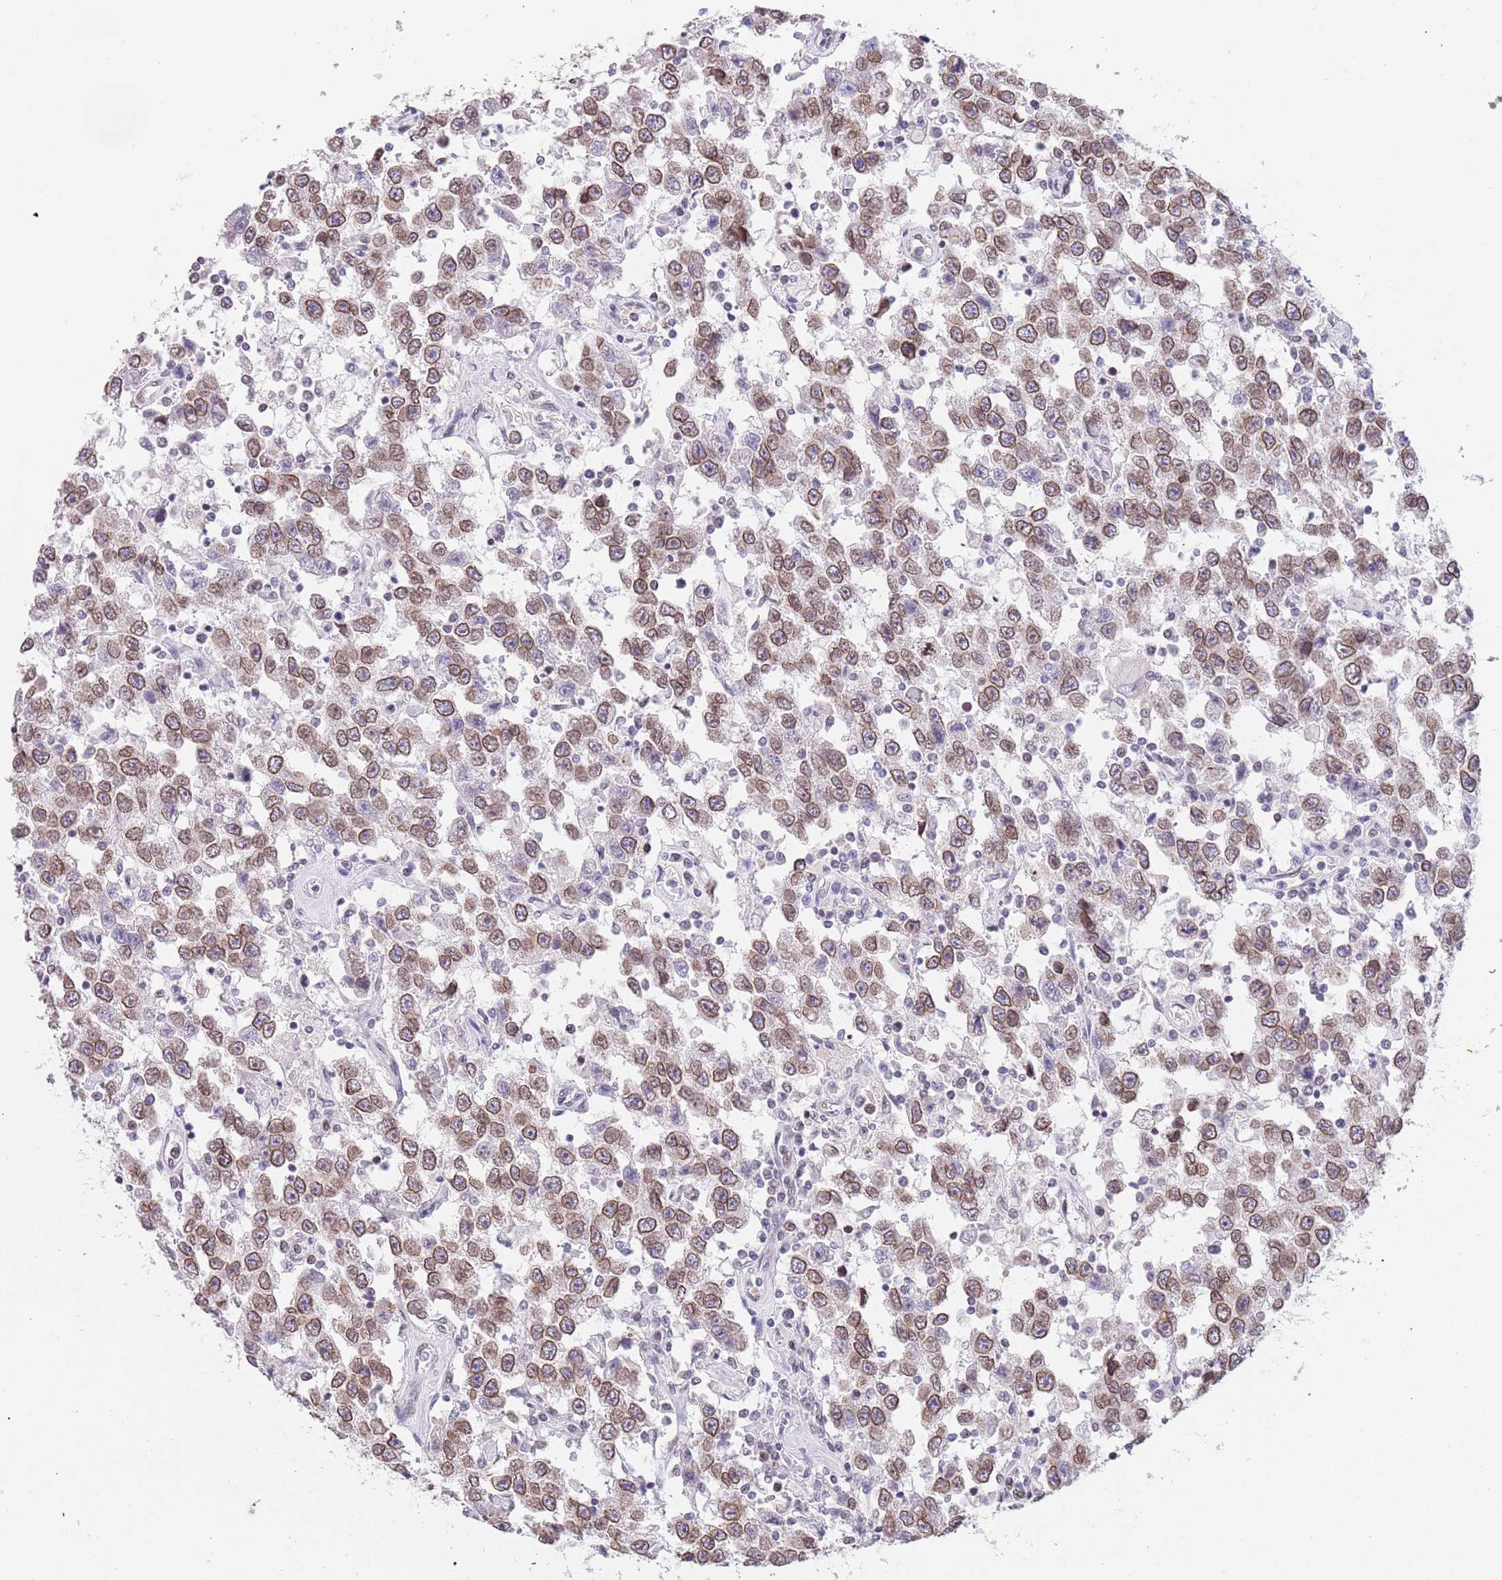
{"staining": {"intensity": "moderate", "quantity": ">75%", "location": "cytoplasmic/membranous,nuclear"}, "tissue": "testis cancer", "cell_type": "Tumor cells", "image_type": "cancer", "snomed": [{"axis": "morphology", "description": "Seminoma, NOS"}, {"axis": "topography", "description": "Testis"}], "caption": "Seminoma (testis) tissue reveals moderate cytoplasmic/membranous and nuclear staining in approximately >75% of tumor cells", "gene": "KLHDC2", "patient": {"sex": "male", "age": 41}}